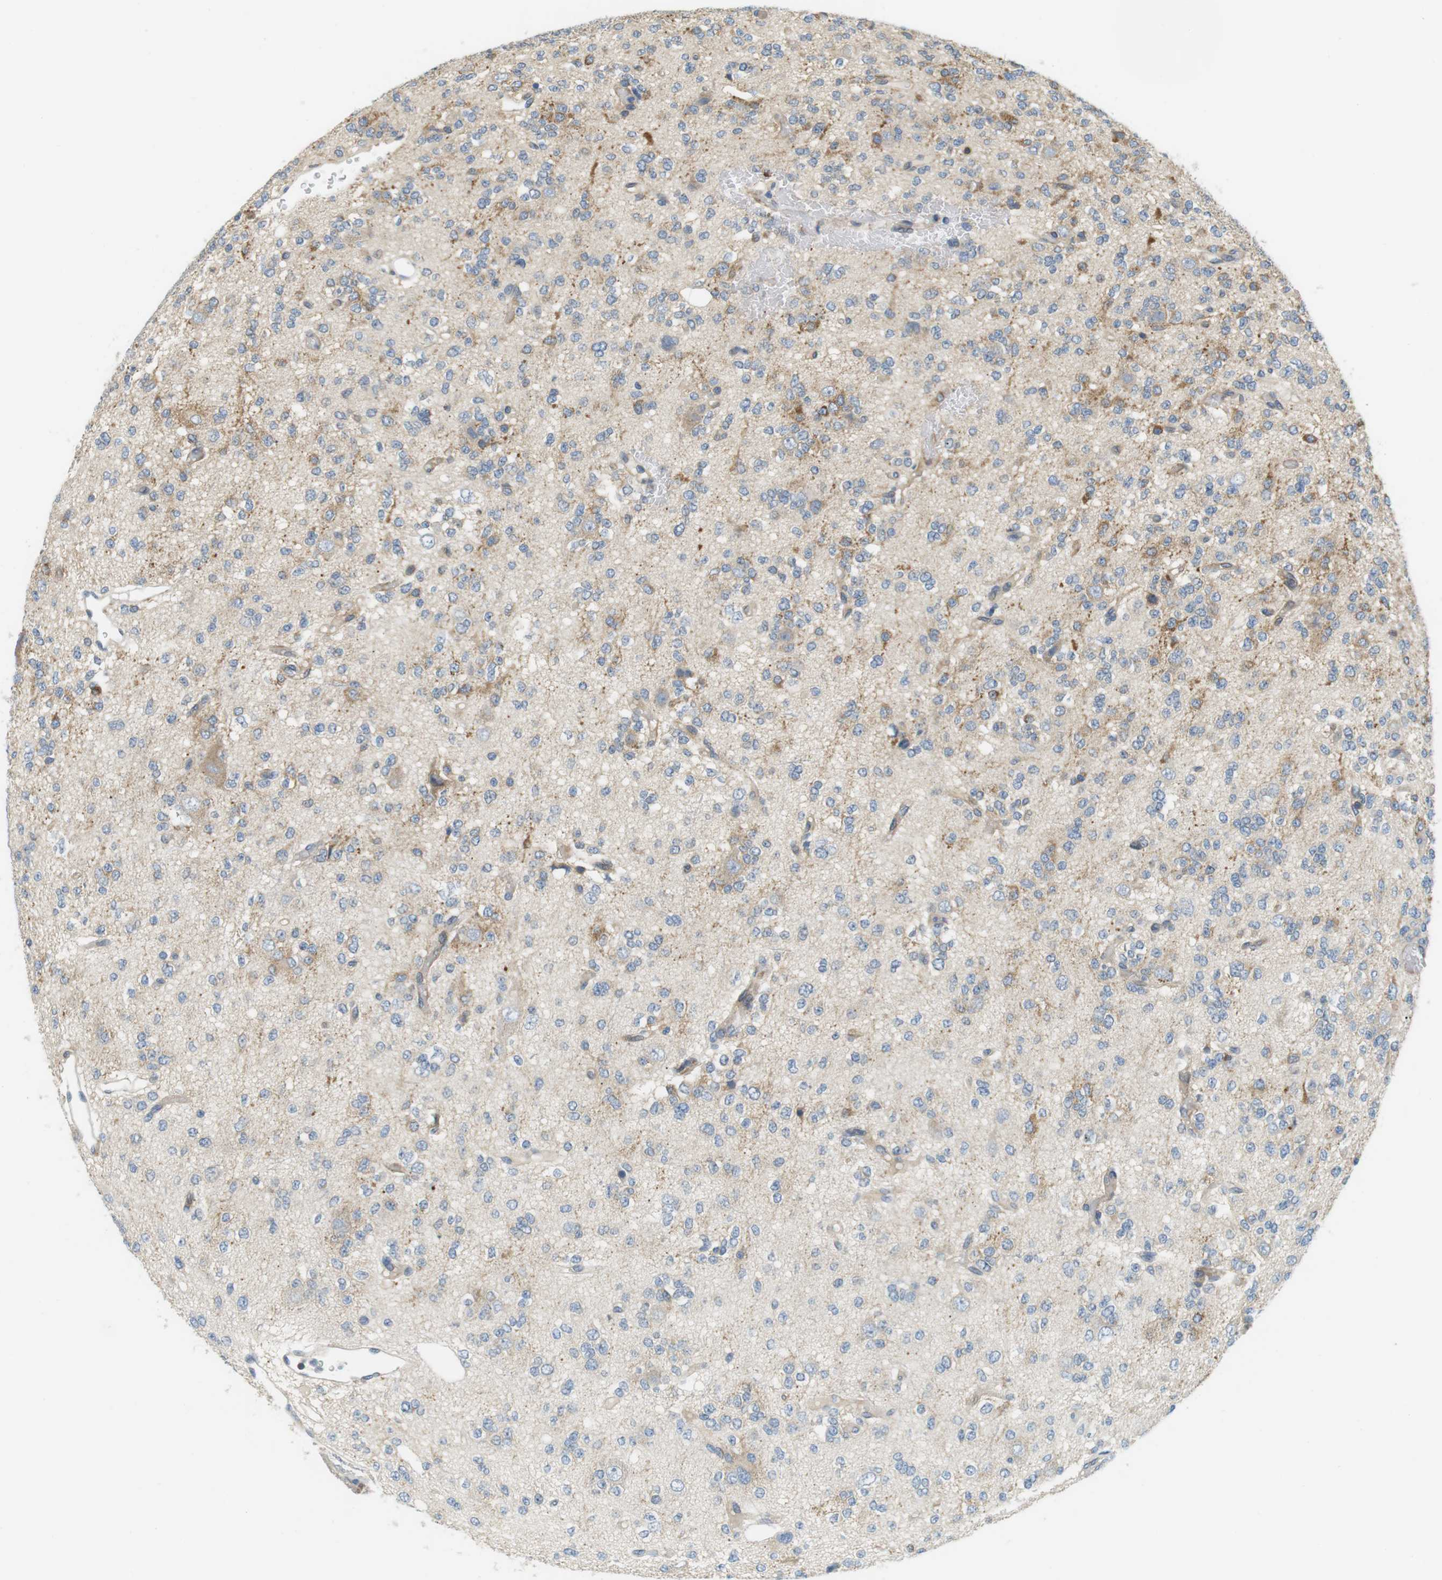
{"staining": {"intensity": "moderate", "quantity": "<25%", "location": "cytoplasmic/membranous"}, "tissue": "glioma", "cell_type": "Tumor cells", "image_type": "cancer", "snomed": [{"axis": "morphology", "description": "Glioma, malignant, Low grade"}, {"axis": "topography", "description": "Brain"}], "caption": "Low-grade glioma (malignant) tissue demonstrates moderate cytoplasmic/membranous expression in approximately <25% of tumor cells", "gene": "TMEM200A", "patient": {"sex": "male", "age": 38}}